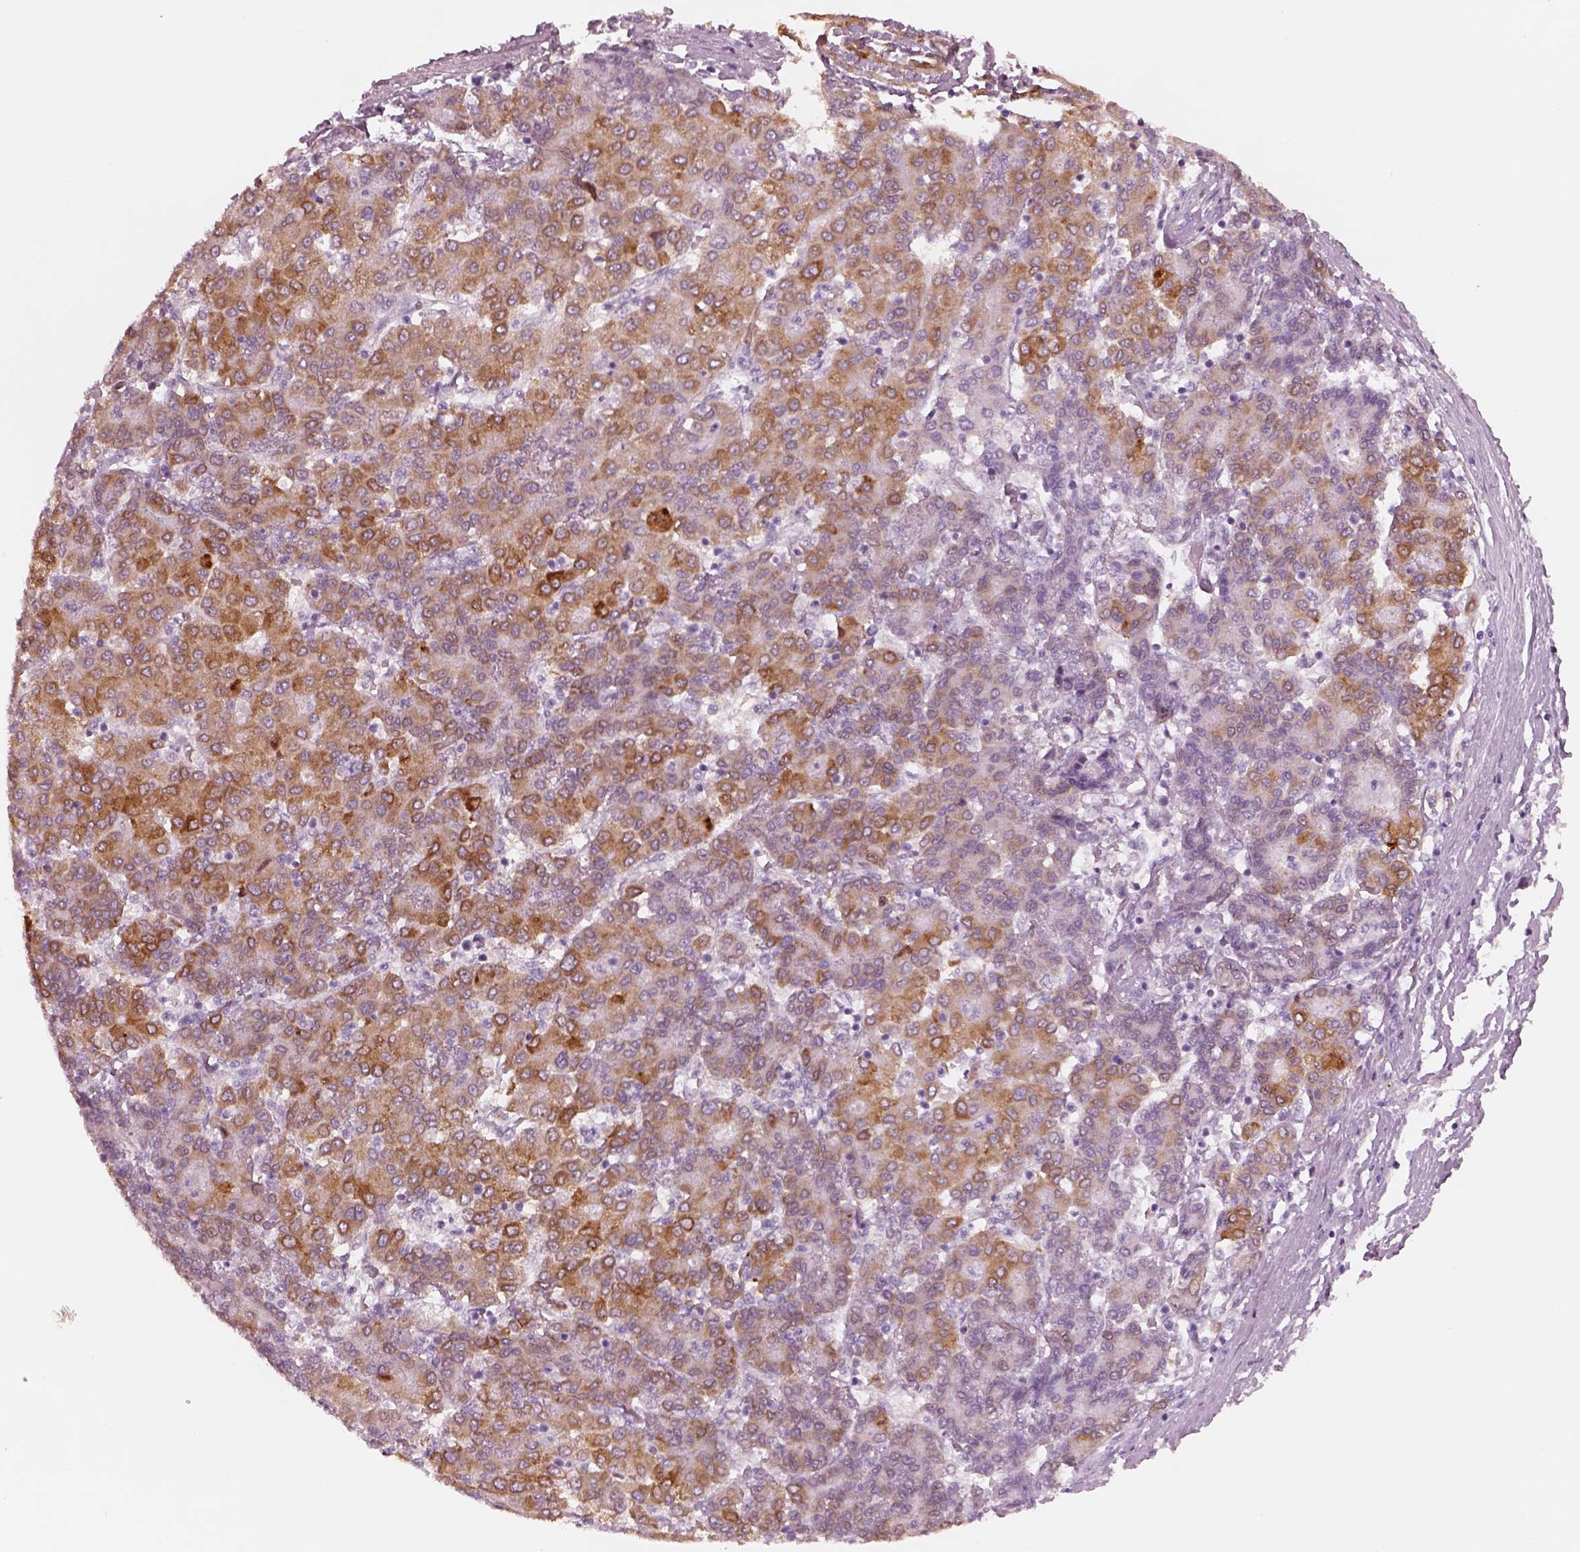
{"staining": {"intensity": "moderate", "quantity": ">75%", "location": "cytoplasmic/membranous"}, "tissue": "liver cancer", "cell_type": "Tumor cells", "image_type": "cancer", "snomed": [{"axis": "morphology", "description": "Carcinoma, Hepatocellular, NOS"}, {"axis": "topography", "description": "Liver"}], "caption": "Protein expression analysis of human liver cancer reveals moderate cytoplasmic/membranous positivity in about >75% of tumor cells.", "gene": "PON3", "patient": {"sex": "male", "age": 65}}